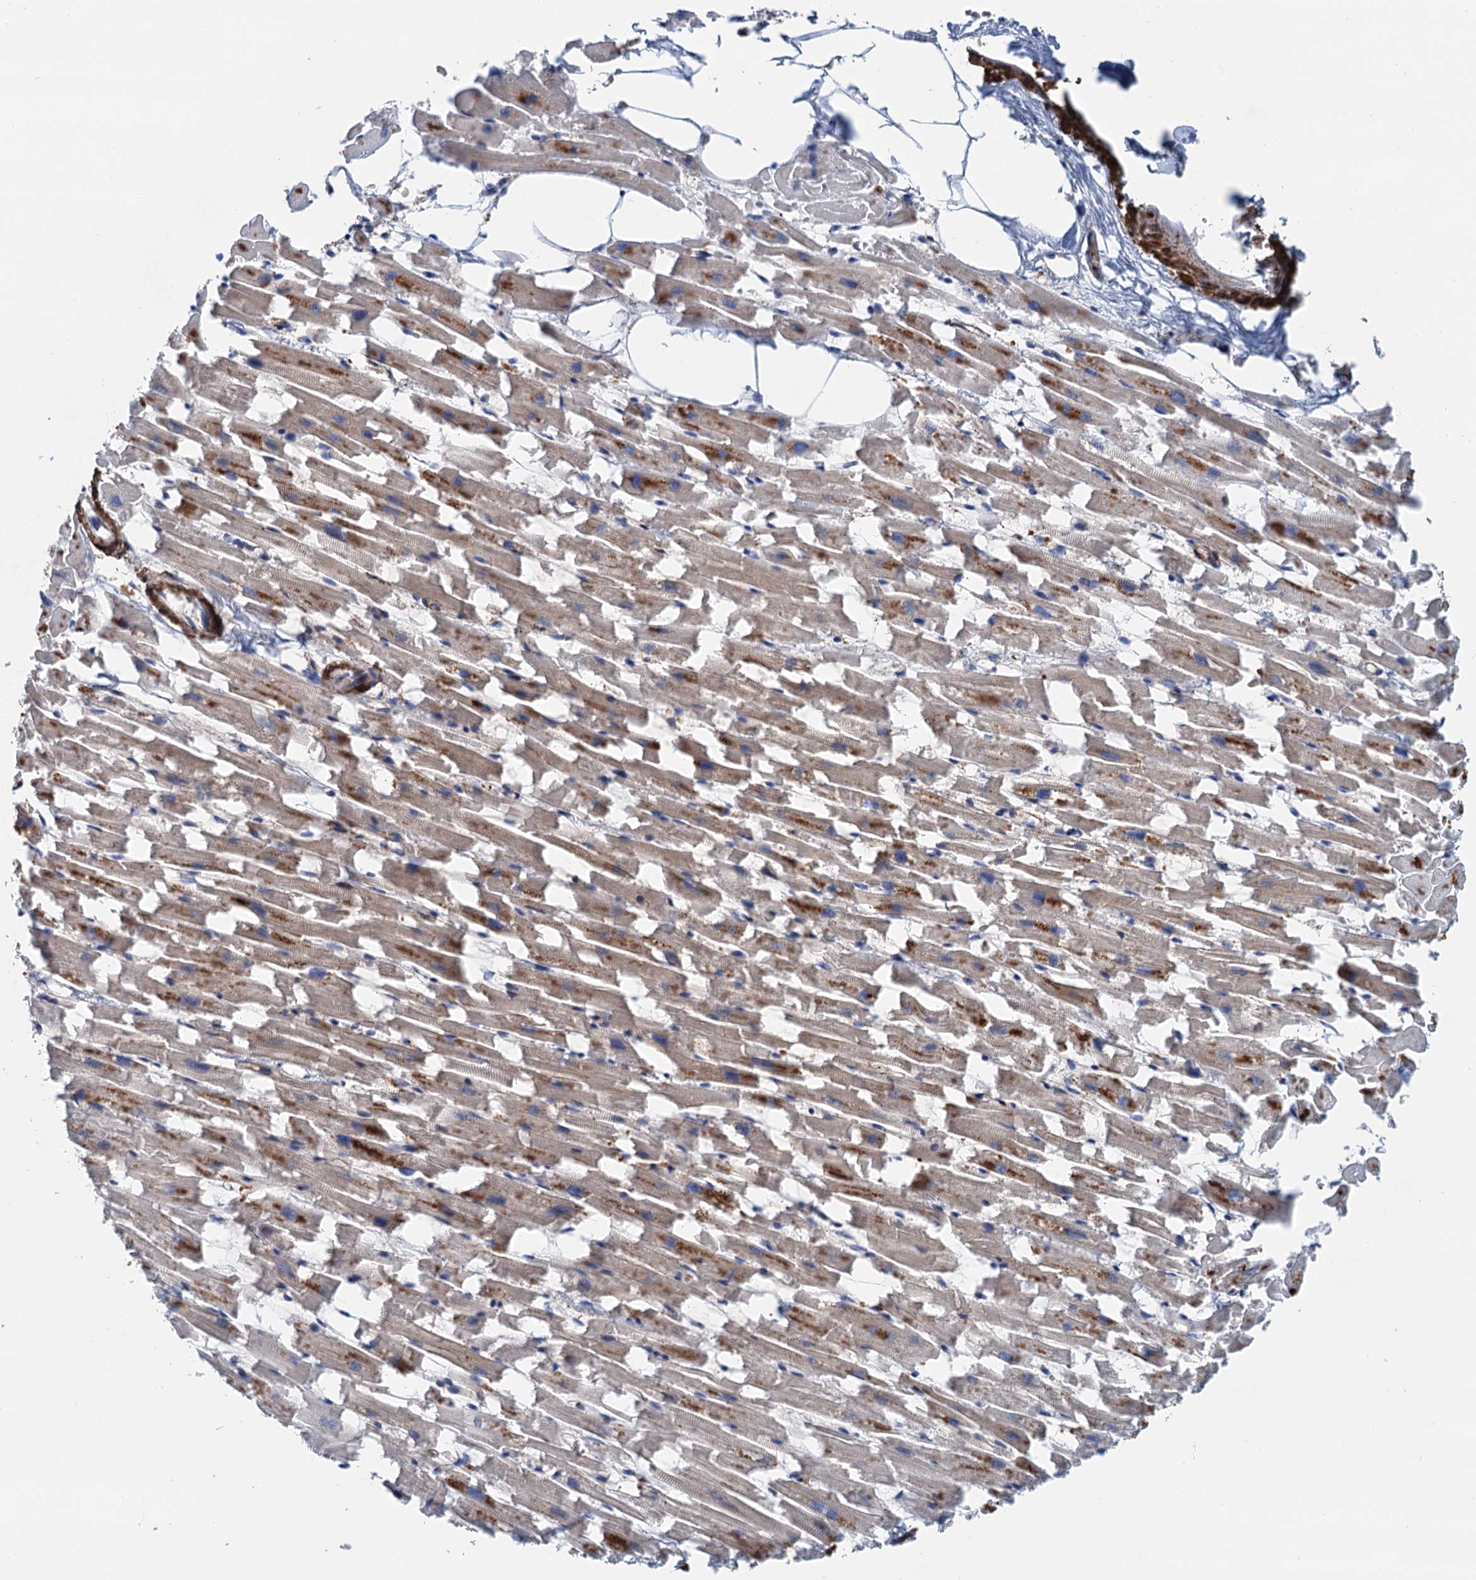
{"staining": {"intensity": "weak", "quantity": "25%-75%", "location": "cytoplasmic/membranous"}, "tissue": "heart muscle", "cell_type": "Cardiomyocytes", "image_type": "normal", "snomed": [{"axis": "morphology", "description": "Normal tissue, NOS"}, {"axis": "topography", "description": "Heart"}], "caption": "Protein expression analysis of normal human heart muscle reveals weak cytoplasmic/membranous expression in approximately 25%-75% of cardiomyocytes. (DAB (3,3'-diaminobenzidine) = brown stain, brightfield microscopy at high magnification).", "gene": "CSTPP1", "patient": {"sex": "female", "age": 64}}